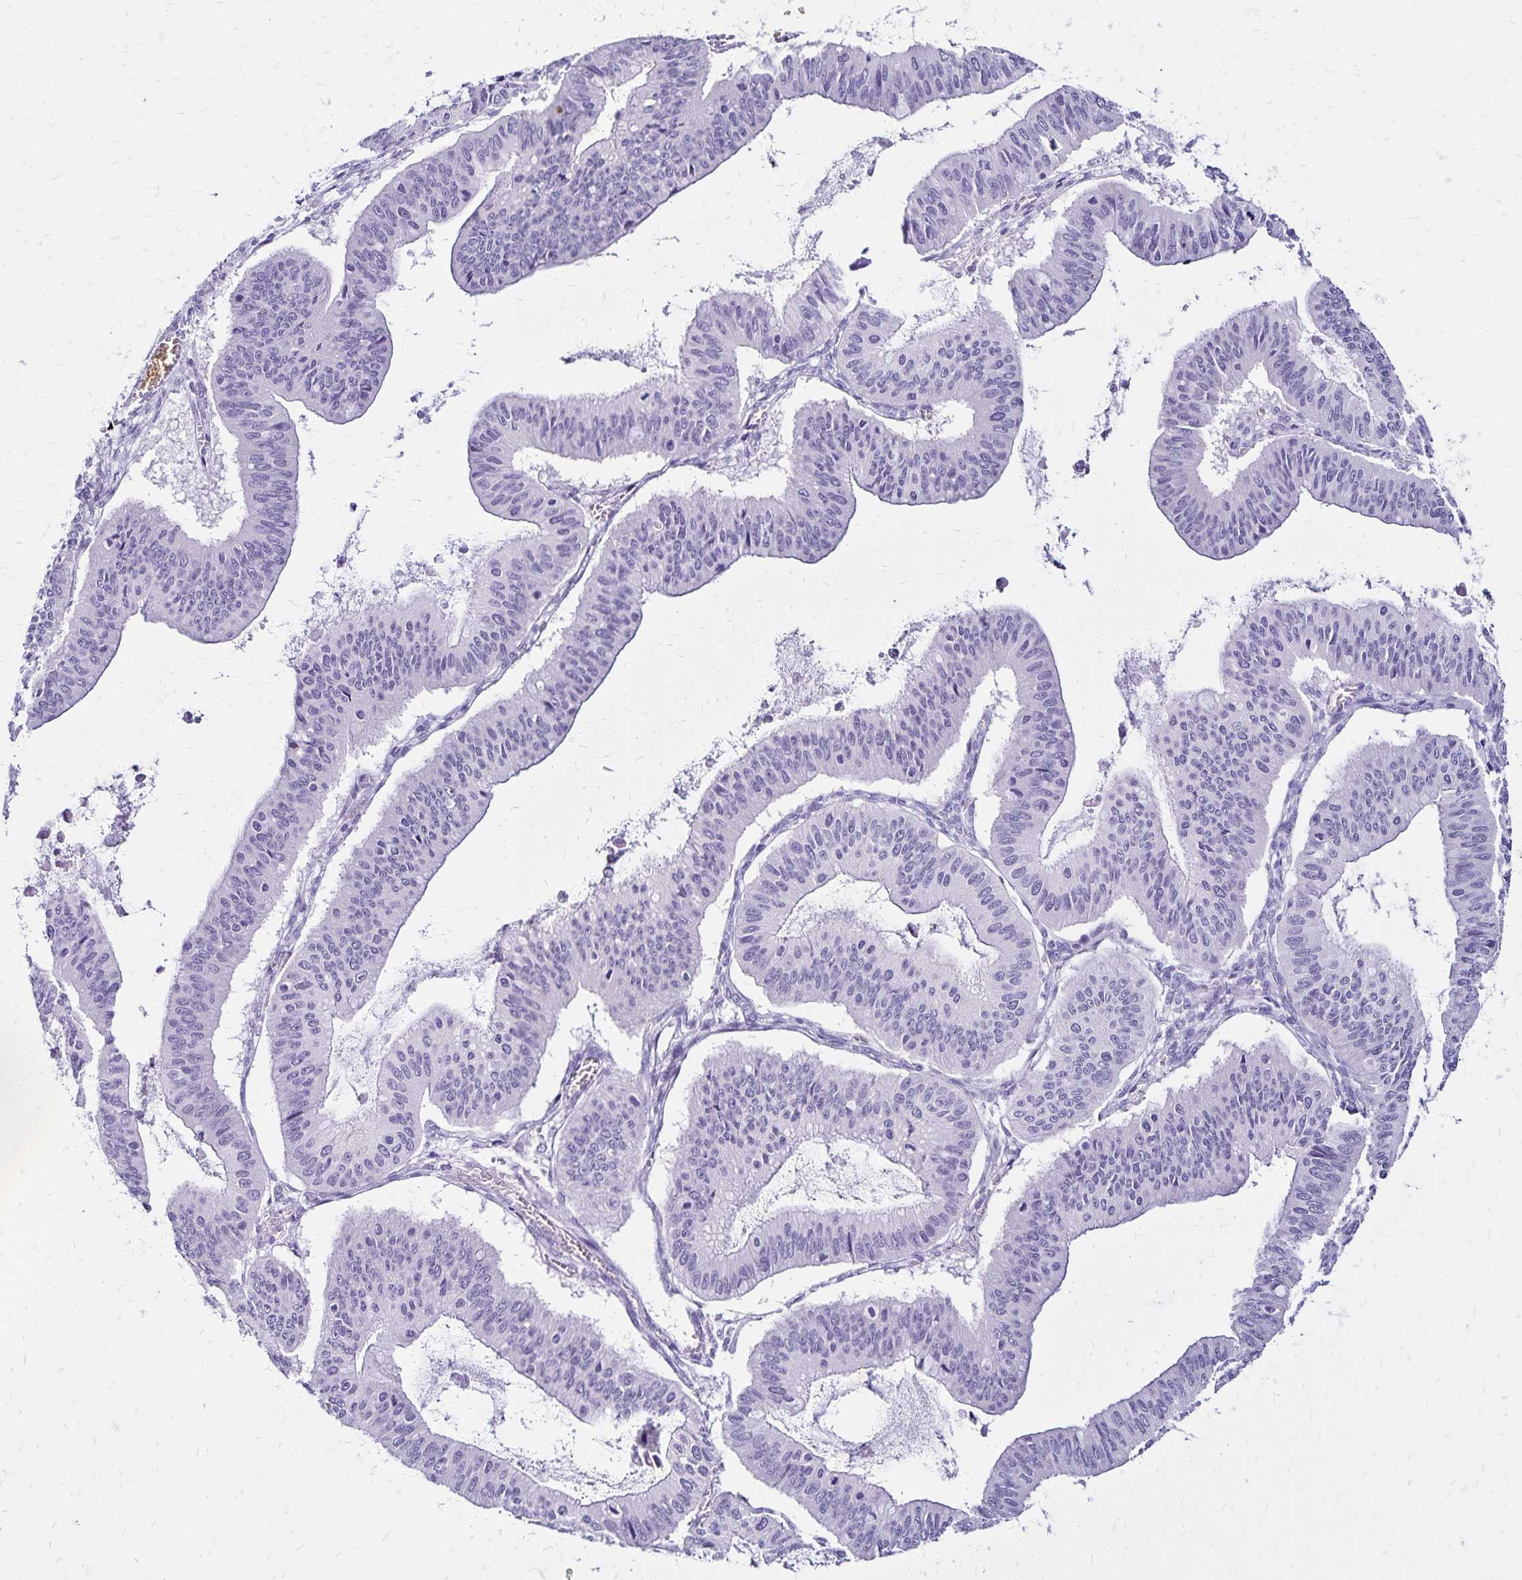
{"staining": {"intensity": "negative", "quantity": "none", "location": "none"}, "tissue": "ovarian cancer", "cell_type": "Tumor cells", "image_type": "cancer", "snomed": [{"axis": "morphology", "description": "Cystadenocarcinoma, mucinous, NOS"}, {"axis": "topography", "description": "Ovary"}], "caption": "Immunohistochemistry (IHC) of human mucinous cystadenocarcinoma (ovarian) demonstrates no expression in tumor cells.", "gene": "LIN28B", "patient": {"sex": "female", "age": 72}}